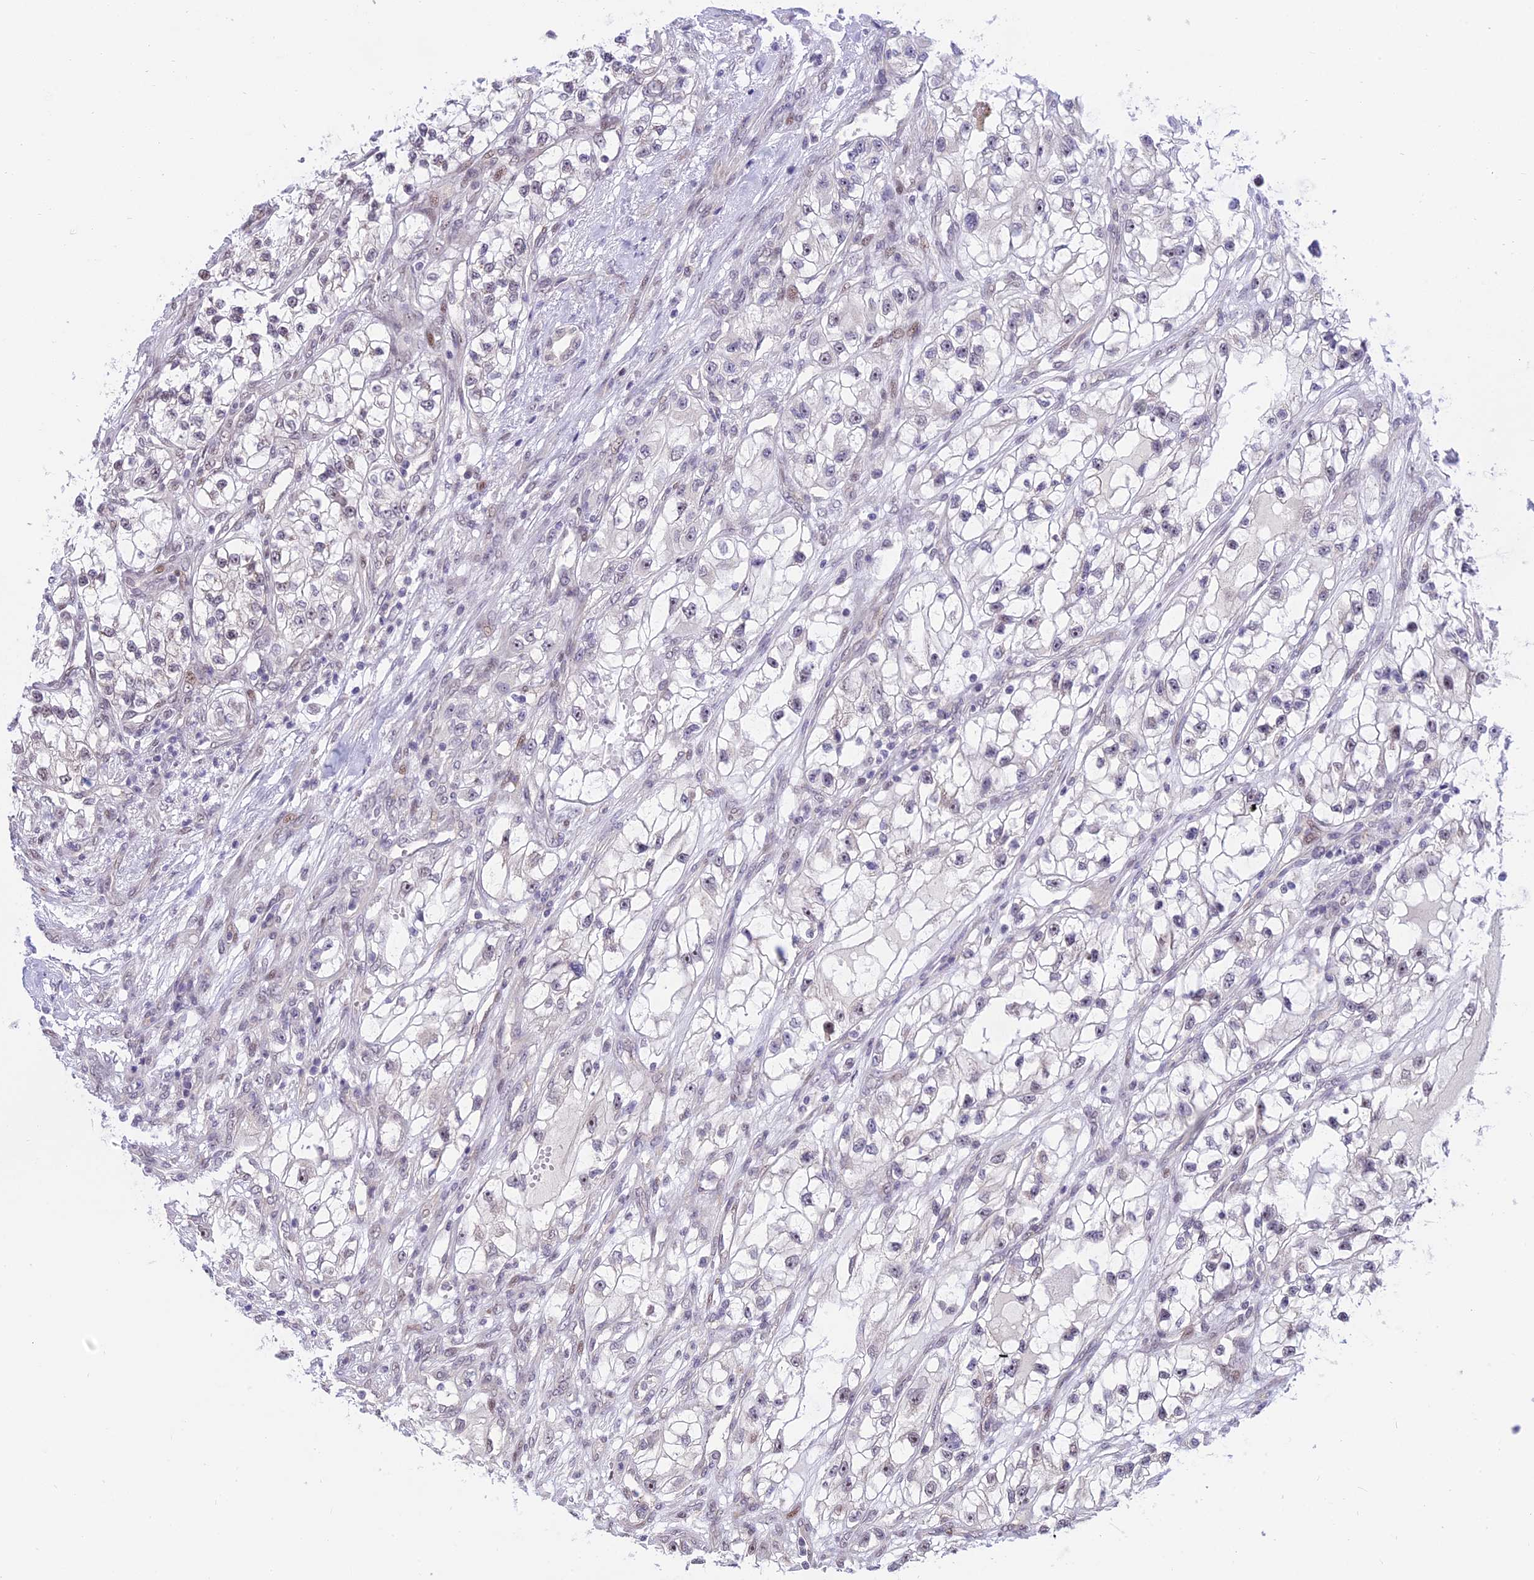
{"staining": {"intensity": "negative", "quantity": "none", "location": "none"}, "tissue": "renal cancer", "cell_type": "Tumor cells", "image_type": "cancer", "snomed": [{"axis": "morphology", "description": "Adenocarcinoma, NOS"}, {"axis": "topography", "description": "Kidney"}], "caption": "IHC of human renal cancer displays no positivity in tumor cells.", "gene": "ZNF837", "patient": {"sex": "female", "age": 57}}